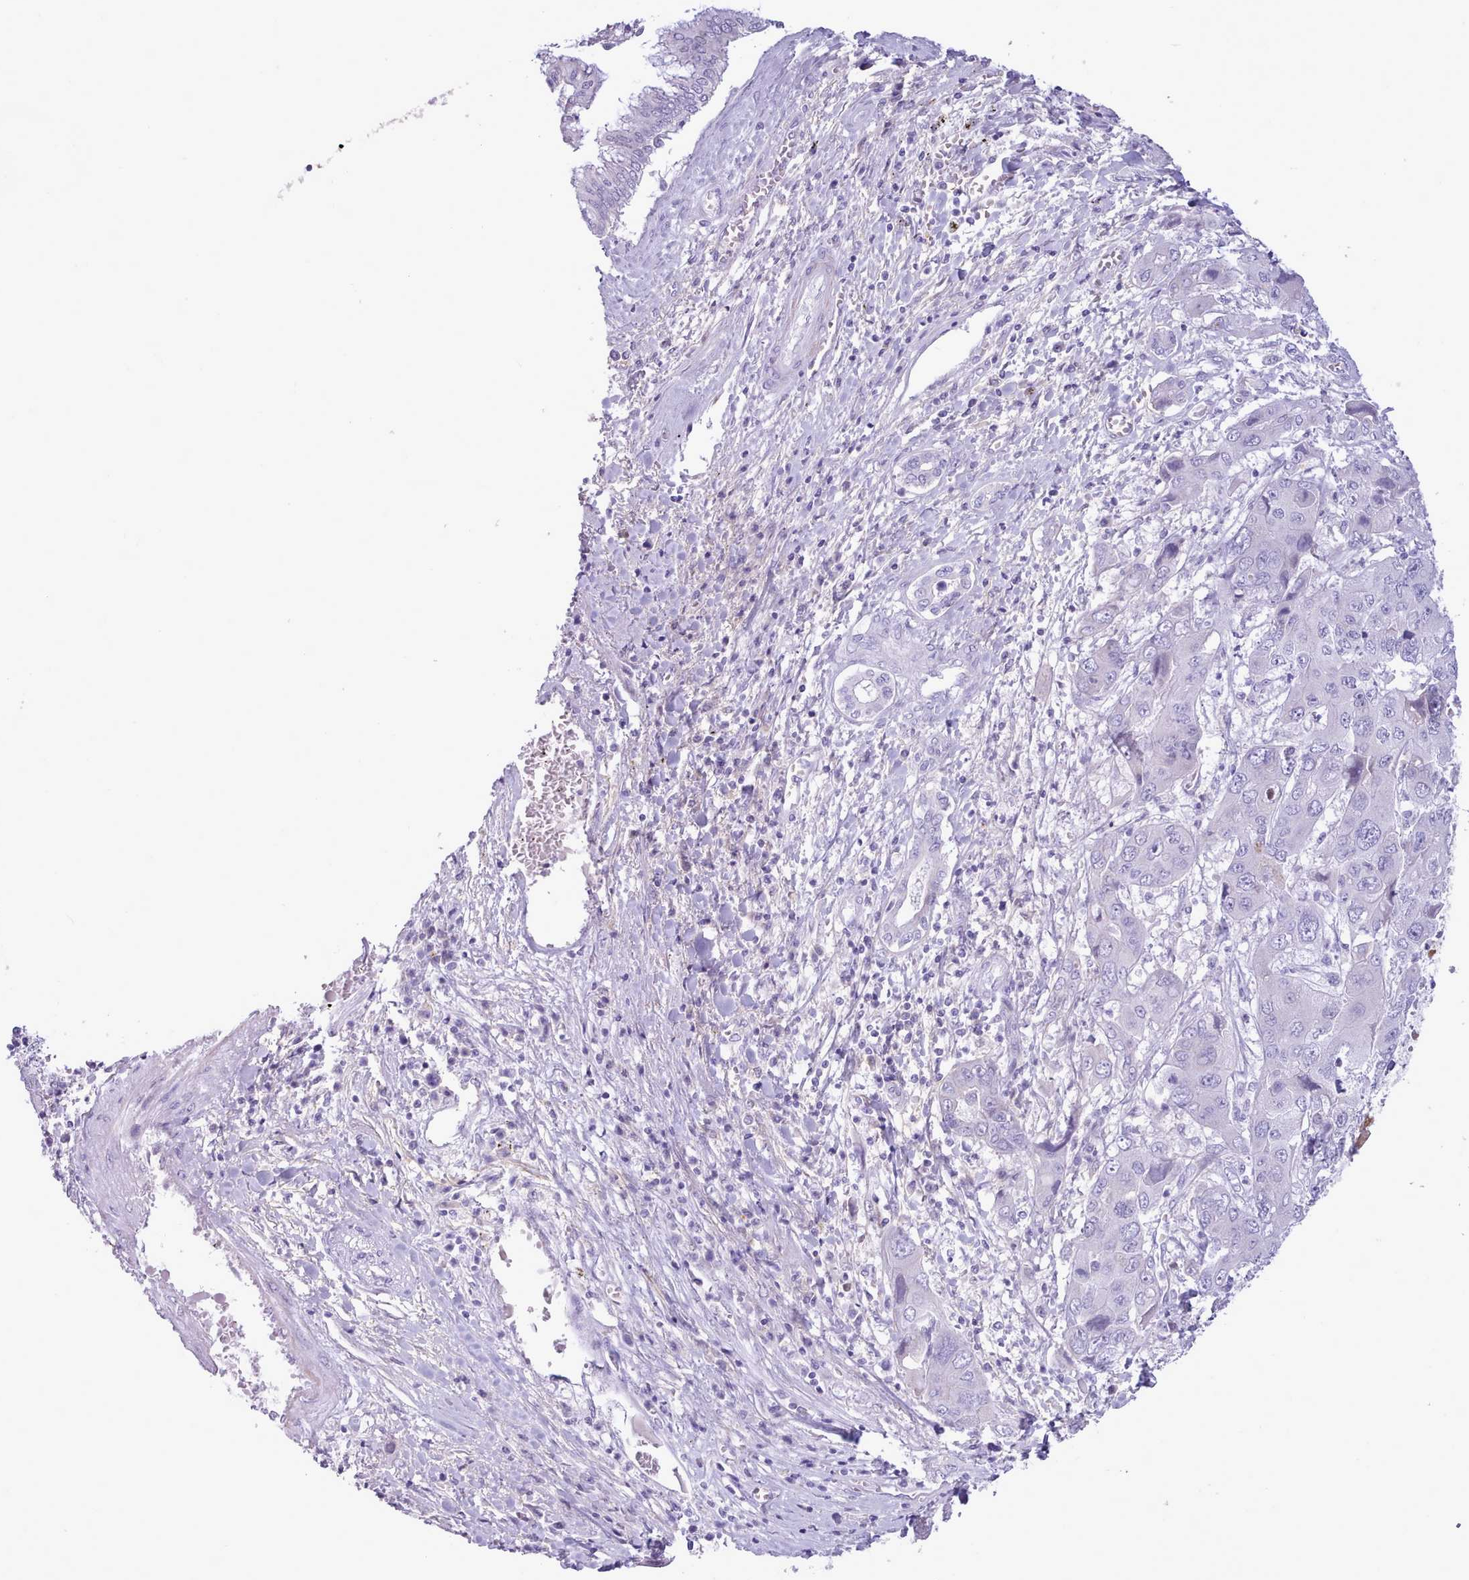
{"staining": {"intensity": "negative", "quantity": "none", "location": "none"}, "tissue": "liver cancer", "cell_type": "Tumor cells", "image_type": "cancer", "snomed": [{"axis": "morphology", "description": "Cholangiocarcinoma"}, {"axis": "topography", "description": "Liver"}], "caption": "An immunohistochemistry image of liver cancer is shown. There is no staining in tumor cells of liver cancer.", "gene": "CYP2A13", "patient": {"sex": "male", "age": 67}}